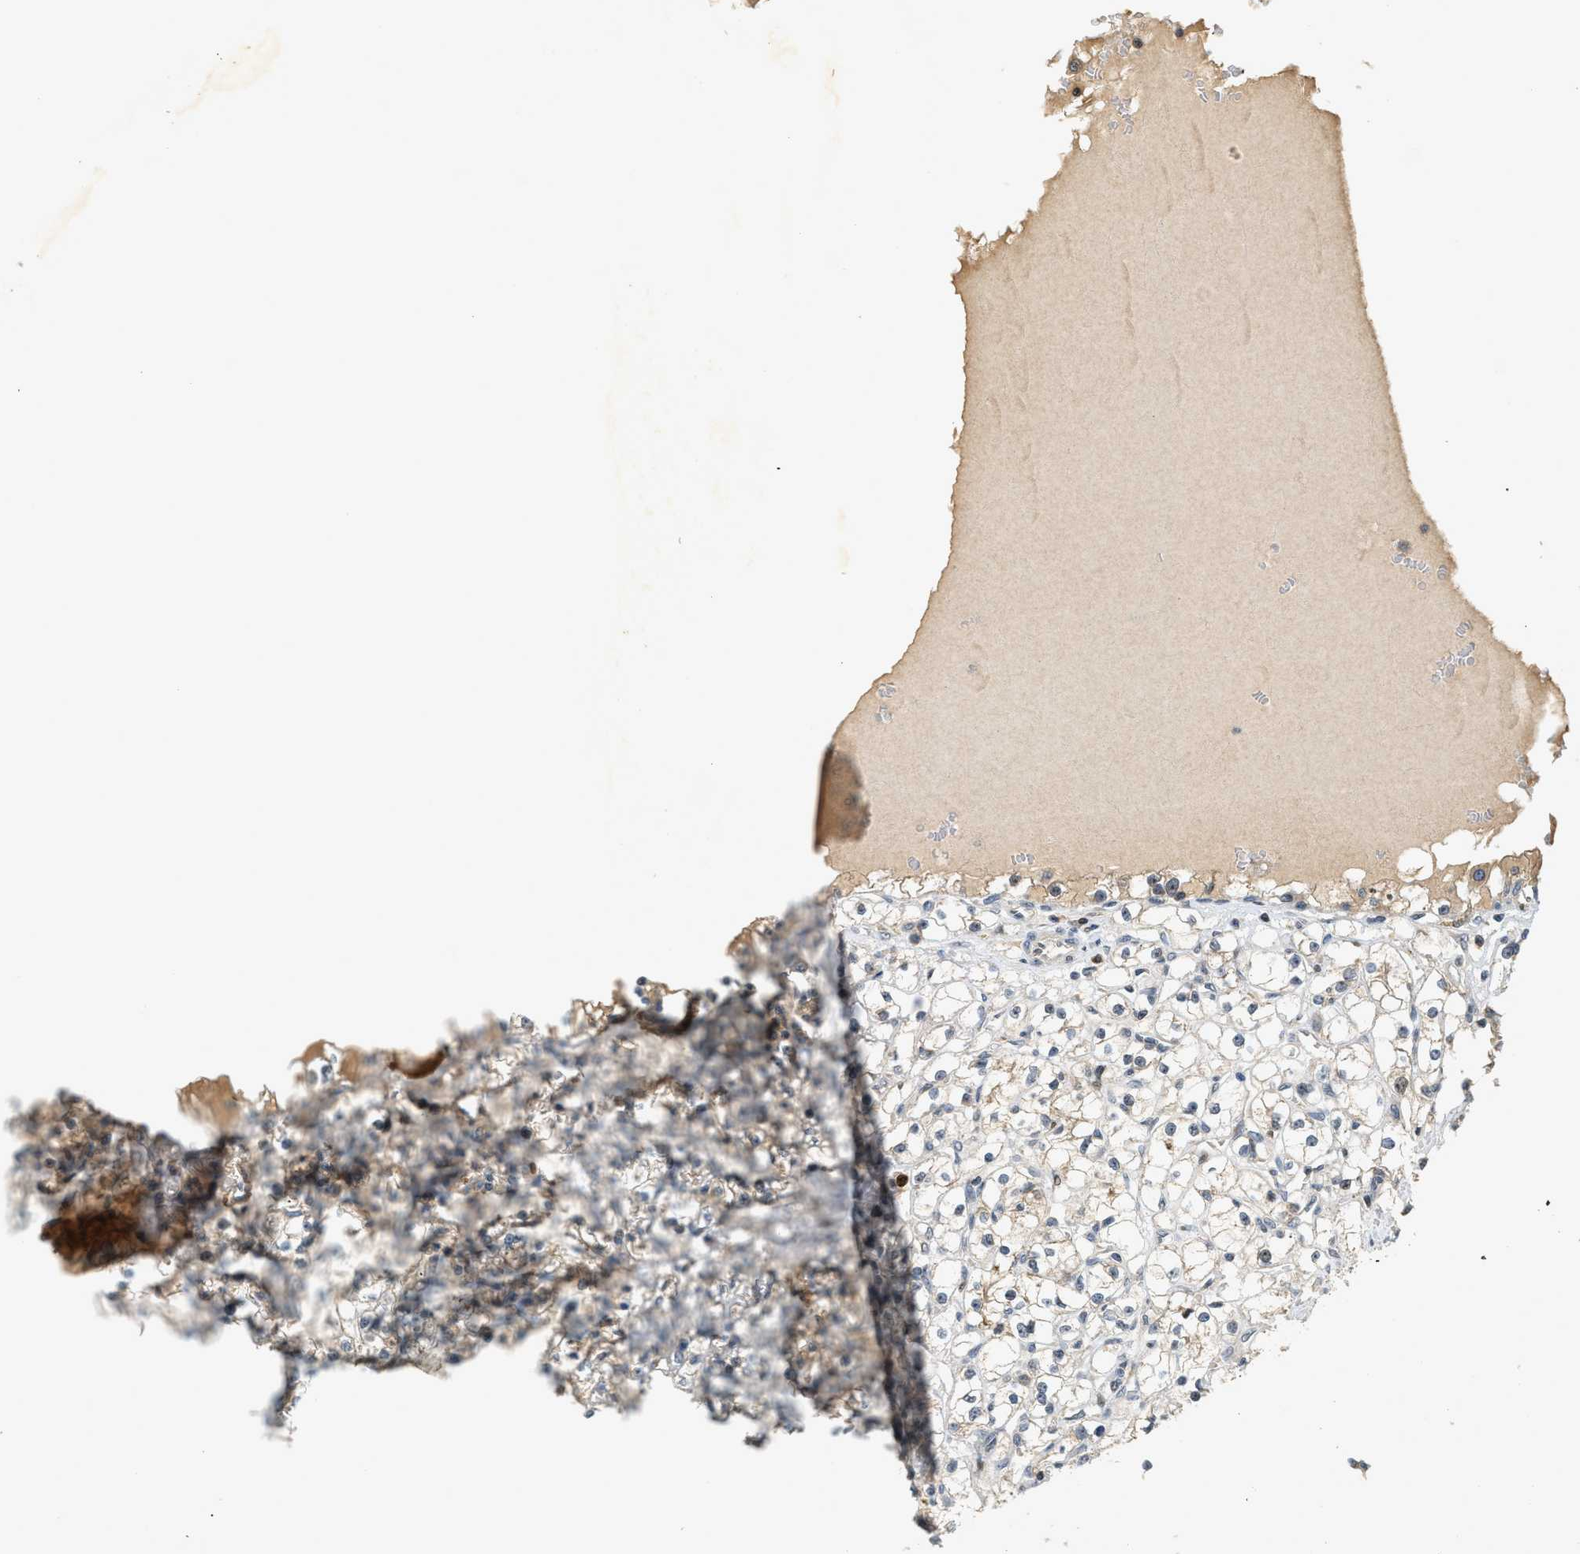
{"staining": {"intensity": "negative", "quantity": "none", "location": "none"}, "tissue": "renal cancer", "cell_type": "Tumor cells", "image_type": "cancer", "snomed": [{"axis": "morphology", "description": "Adenocarcinoma, NOS"}, {"axis": "topography", "description": "Kidney"}], "caption": "A high-resolution micrograph shows IHC staining of renal adenocarcinoma, which demonstrates no significant expression in tumor cells.", "gene": "TRAPPC14", "patient": {"sex": "male", "age": 56}}